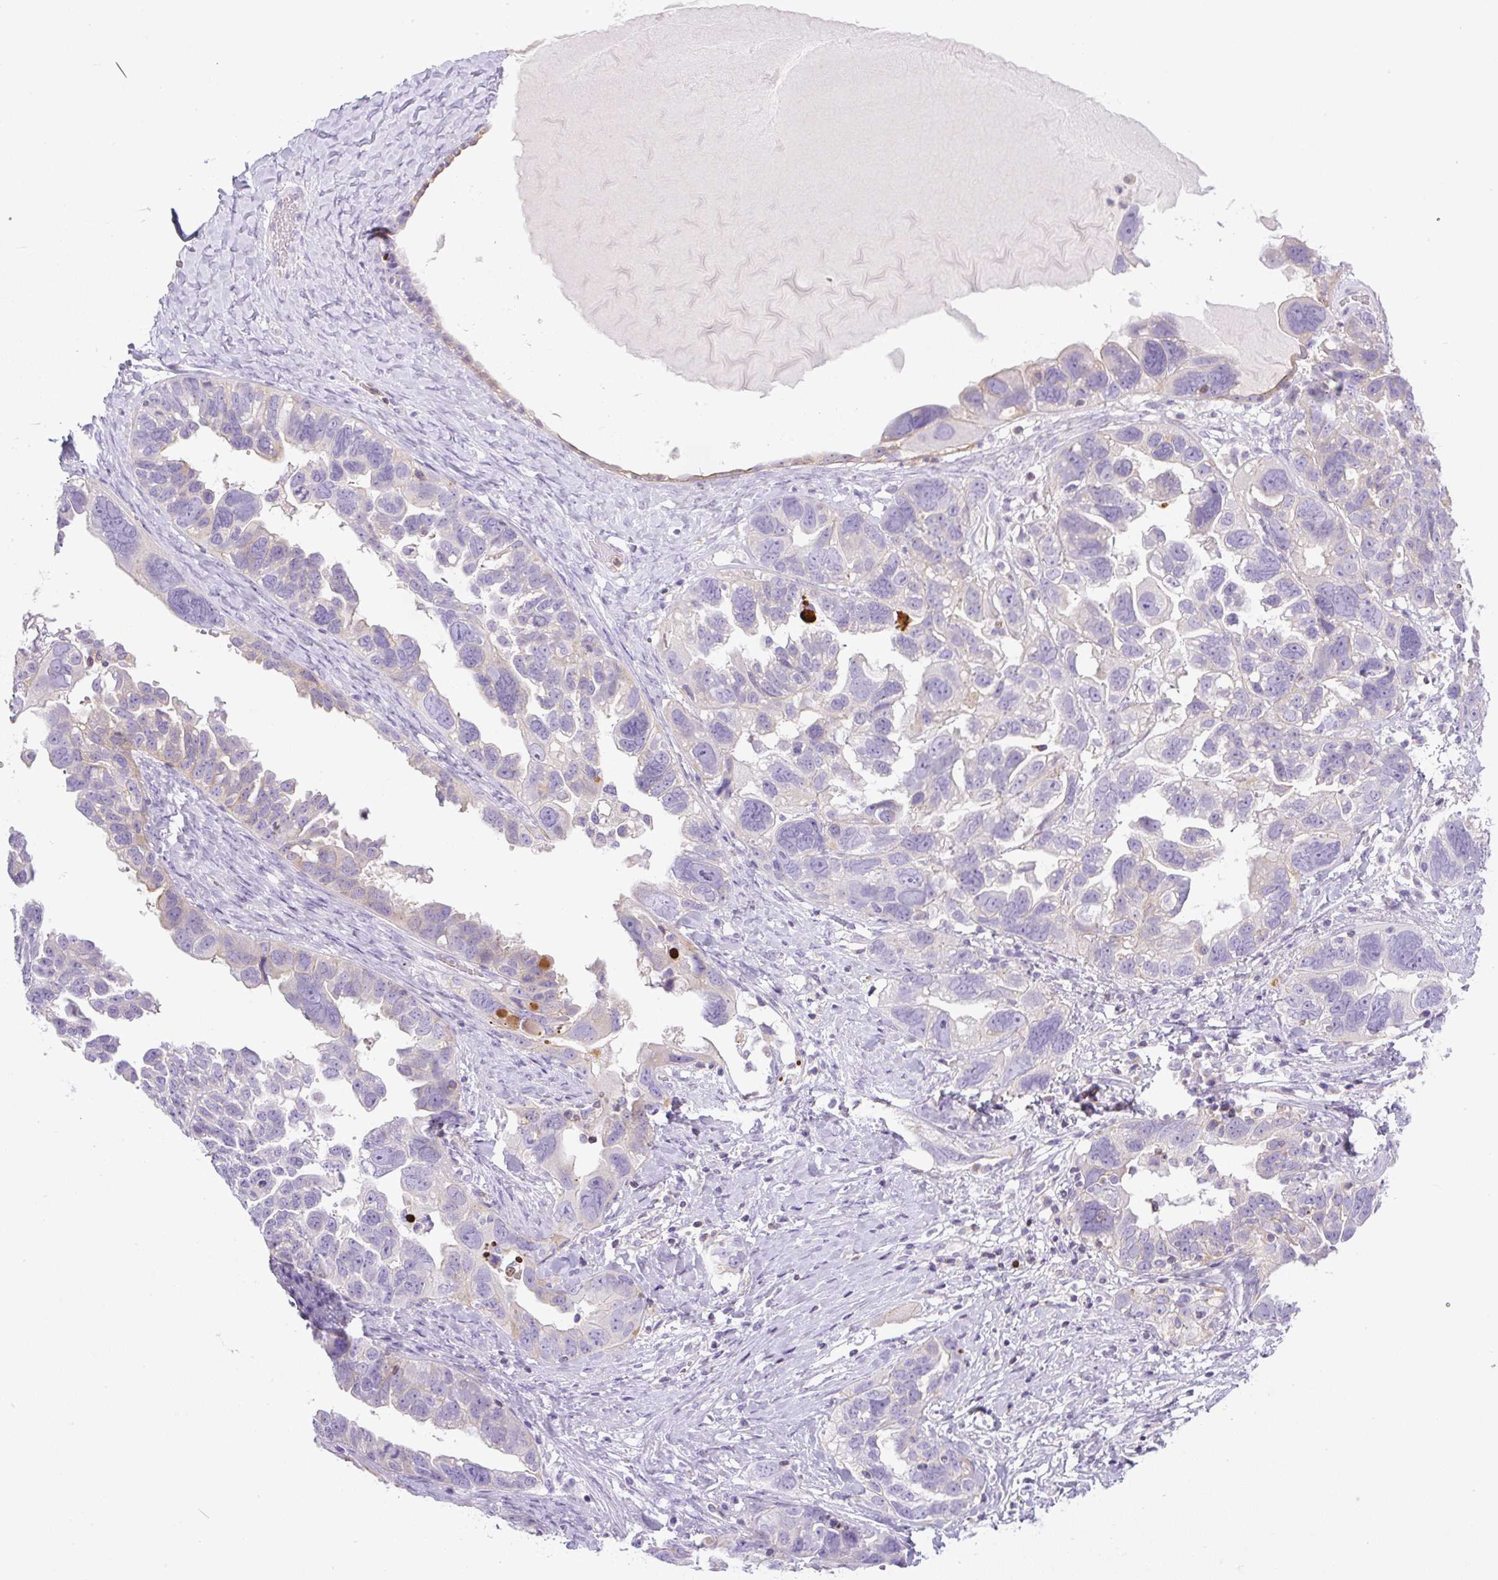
{"staining": {"intensity": "negative", "quantity": "none", "location": "none"}, "tissue": "ovarian cancer", "cell_type": "Tumor cells", "image_type": "cancer", "snomed": [{"axis": "morphology", "description": "Cystadenocarcinoma, serous, NOS"}, {"axis": "topography", "description": "Ovary"}], "caption": "A micrograph of ovarian cancer (serous cystadenocarcinoma) stained for a protein demonstrates no brown staining in tumor cells.", "gene": "PIP5KL1", "patient": {"sex": "female", "age": 79}}